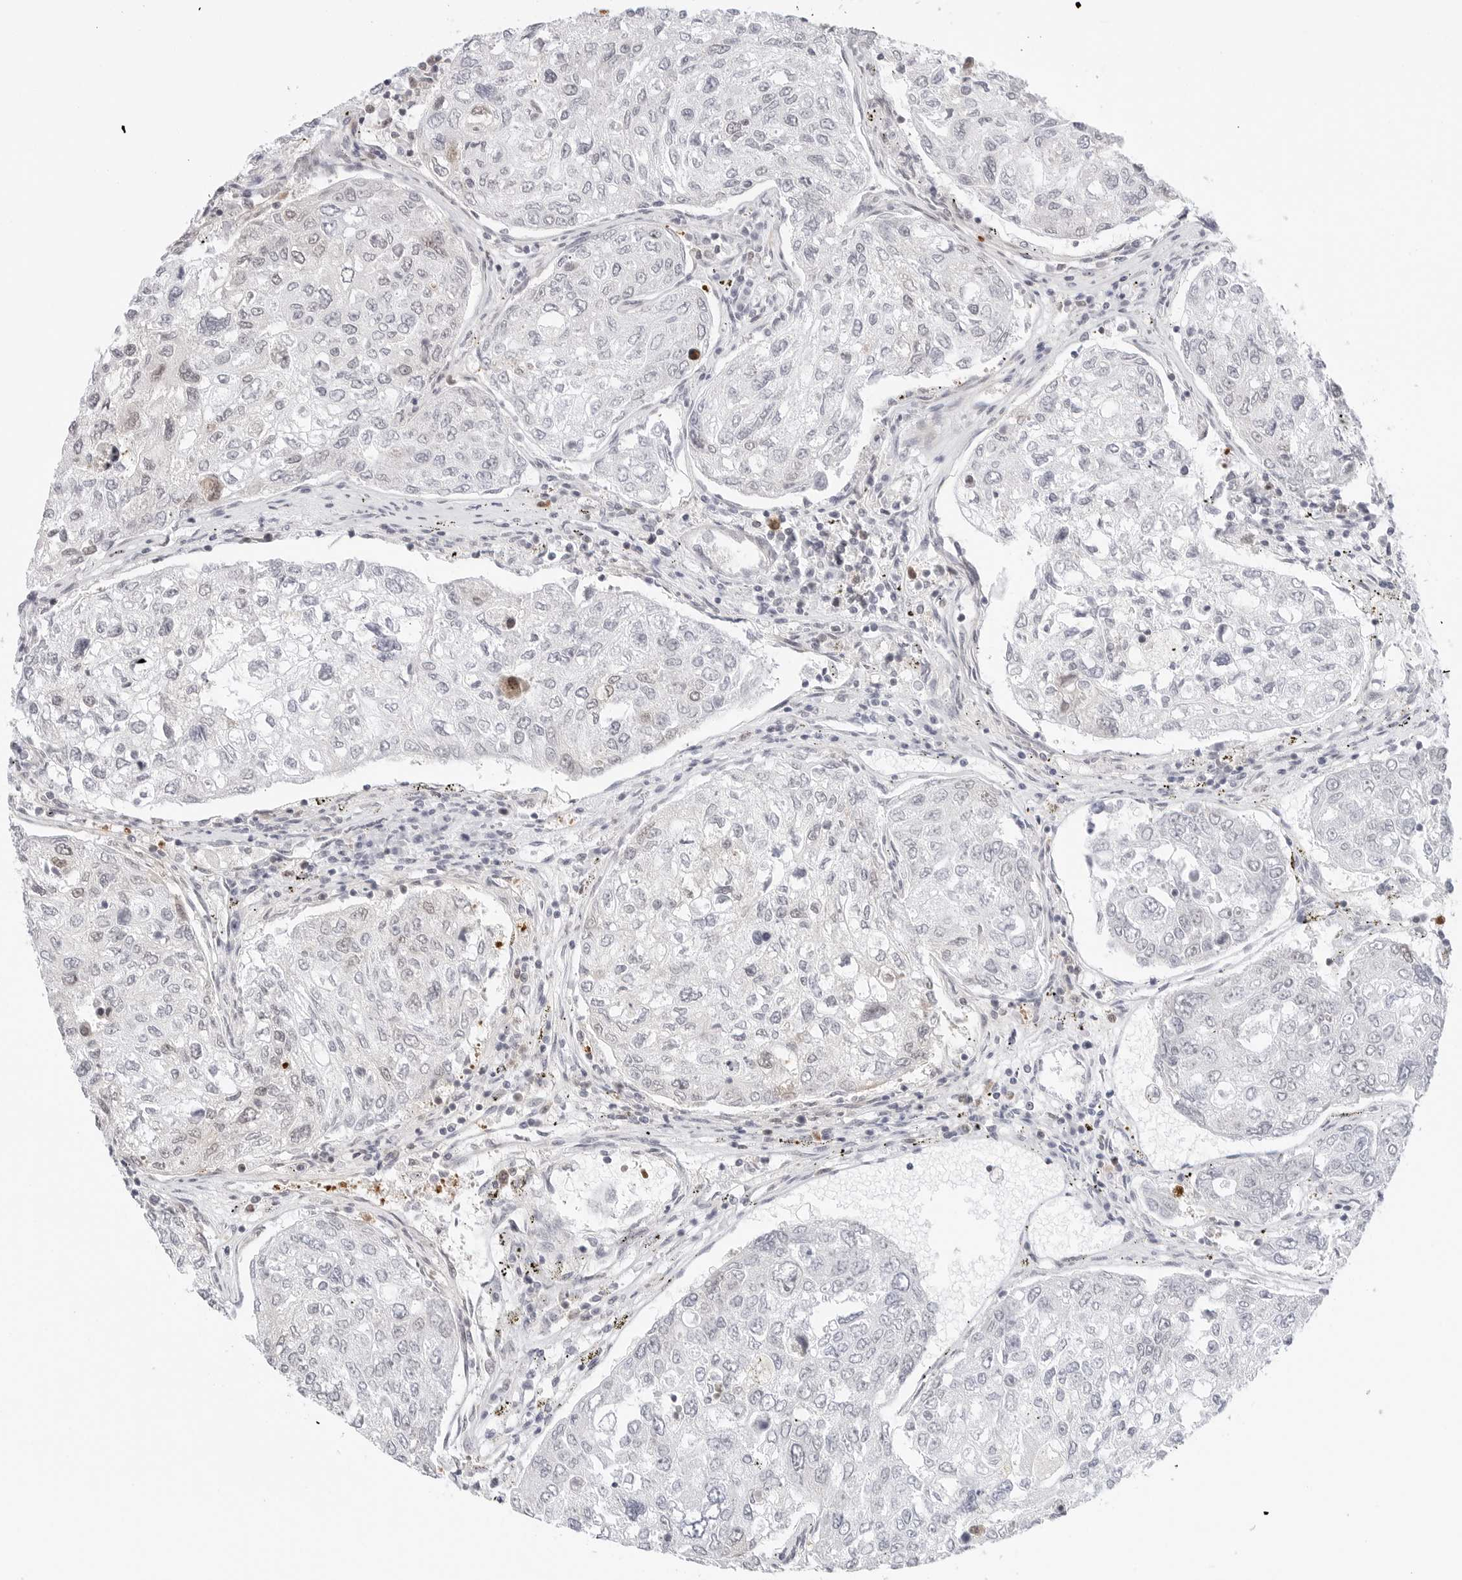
{"staining": {"intensity": "negative", "quantity": "none", "location": "none"}, "tissue": "urothelial cancer", "cell_type": "Tumor cells", "image_type": "cancer", "snomed": [{"axis": "morphology", "description": "Urothelial carcinoma, High grade"}, {"axis": "topography", "description": "Lymph node"}, {"axis": "topography", "description": "Urinary bladder"}], "caption": "Immunohistochemistry (IHC) image of neoplastic tissue: human urothelial cancer stained with DAB shows no significant protein staining in tumor cells.", "gene": "NUDC", "patient": {"sex": "male", "age": 51}}